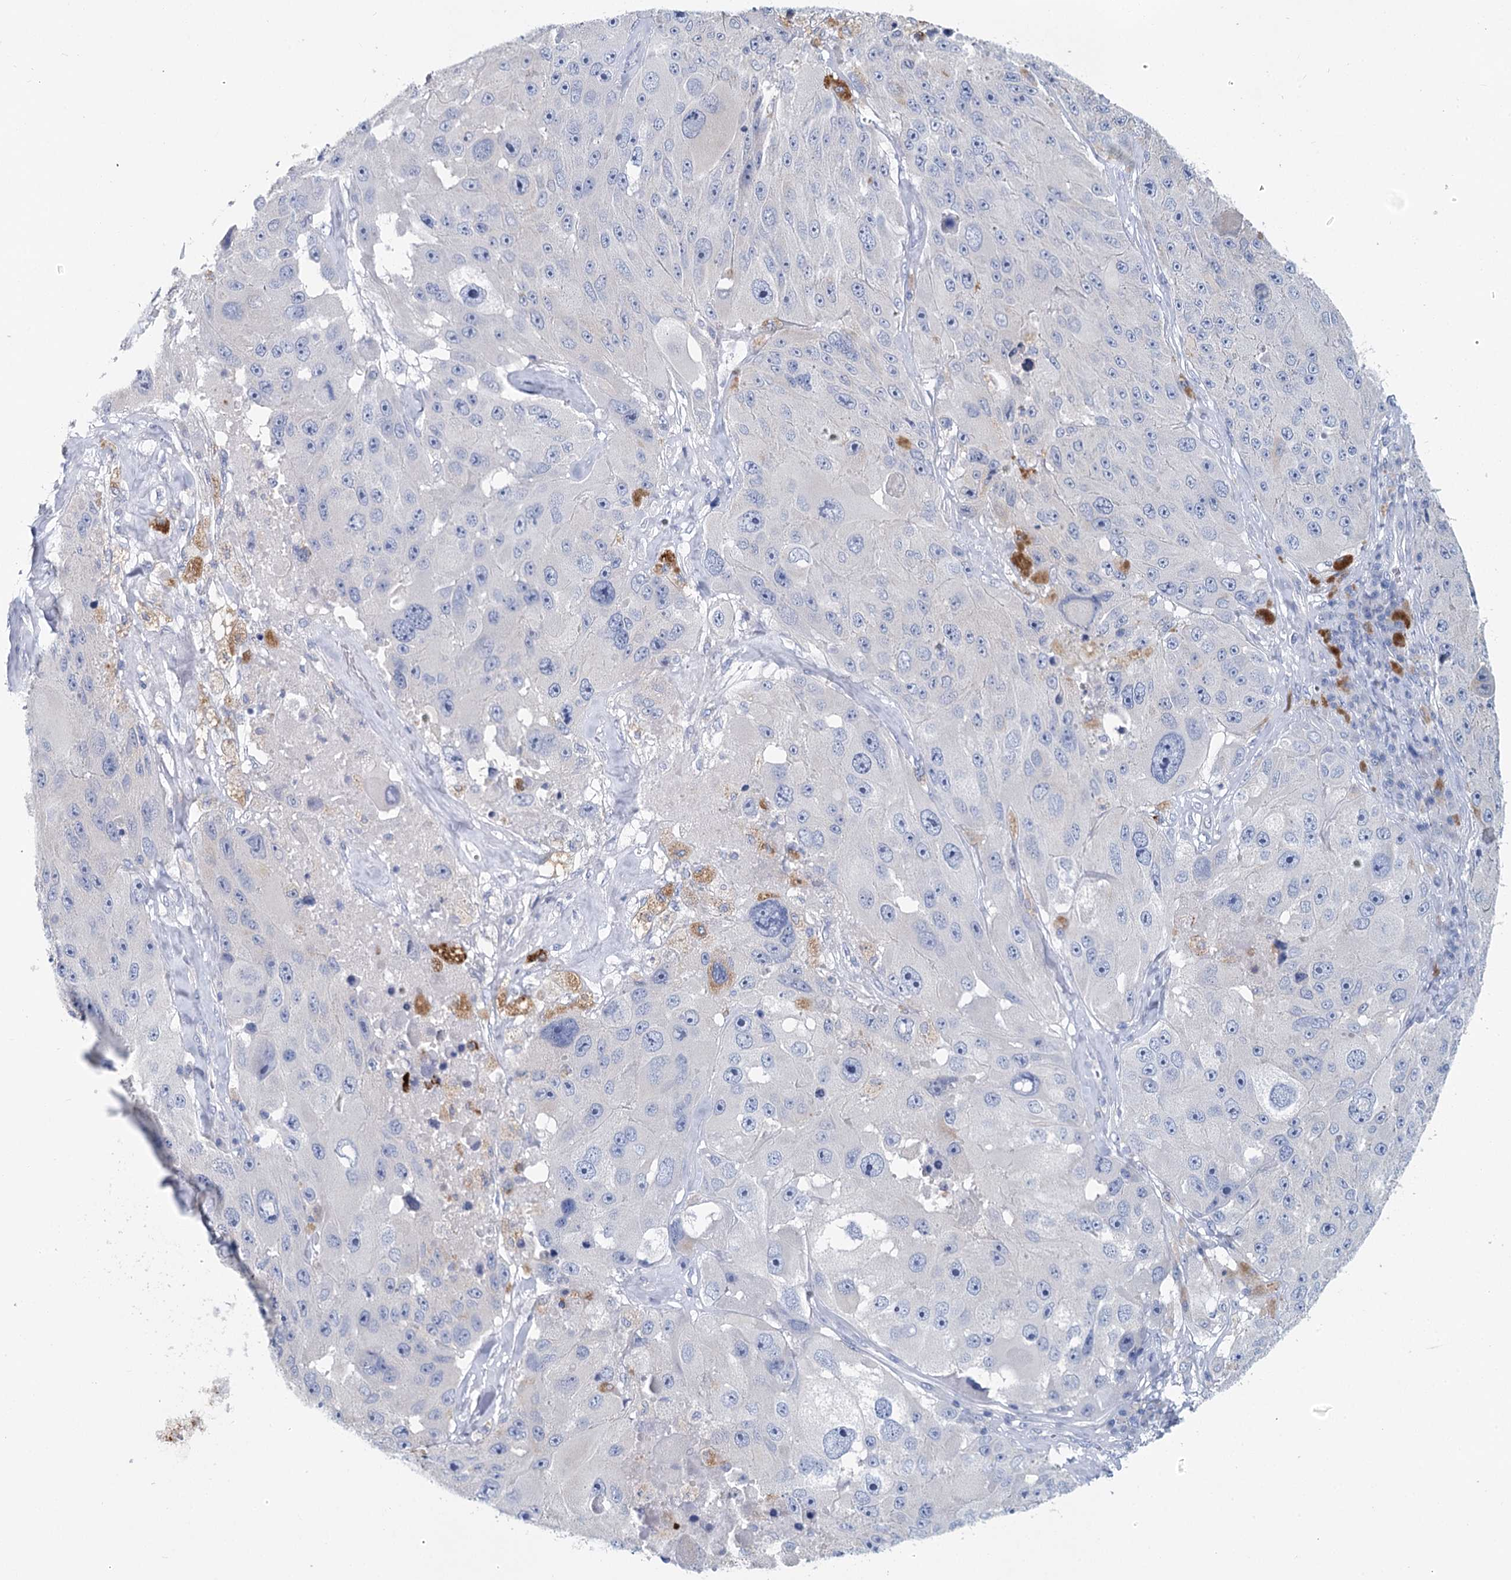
{"staining": {"intensity": "negative", "quantity": "none", "location": "none"}, "tissue": "melanoma", "cell_type": "Tumor cells", "image_type": "cancer", "snomed": [{"axis": "morphology", "description": "Malignant melanoma, Metastatic site"}, {"axis": "topography", "description": "Lymph node"}], "caption": "High magnification brightfield microscopy of malignant melanoma (metastatic site) stained with DAB (brown) and counterstained with hematoxylin (blue): tumor cells show no significant expression.", "gene": "METTL7B", "patient": {"sex": "male", "age": 62}}